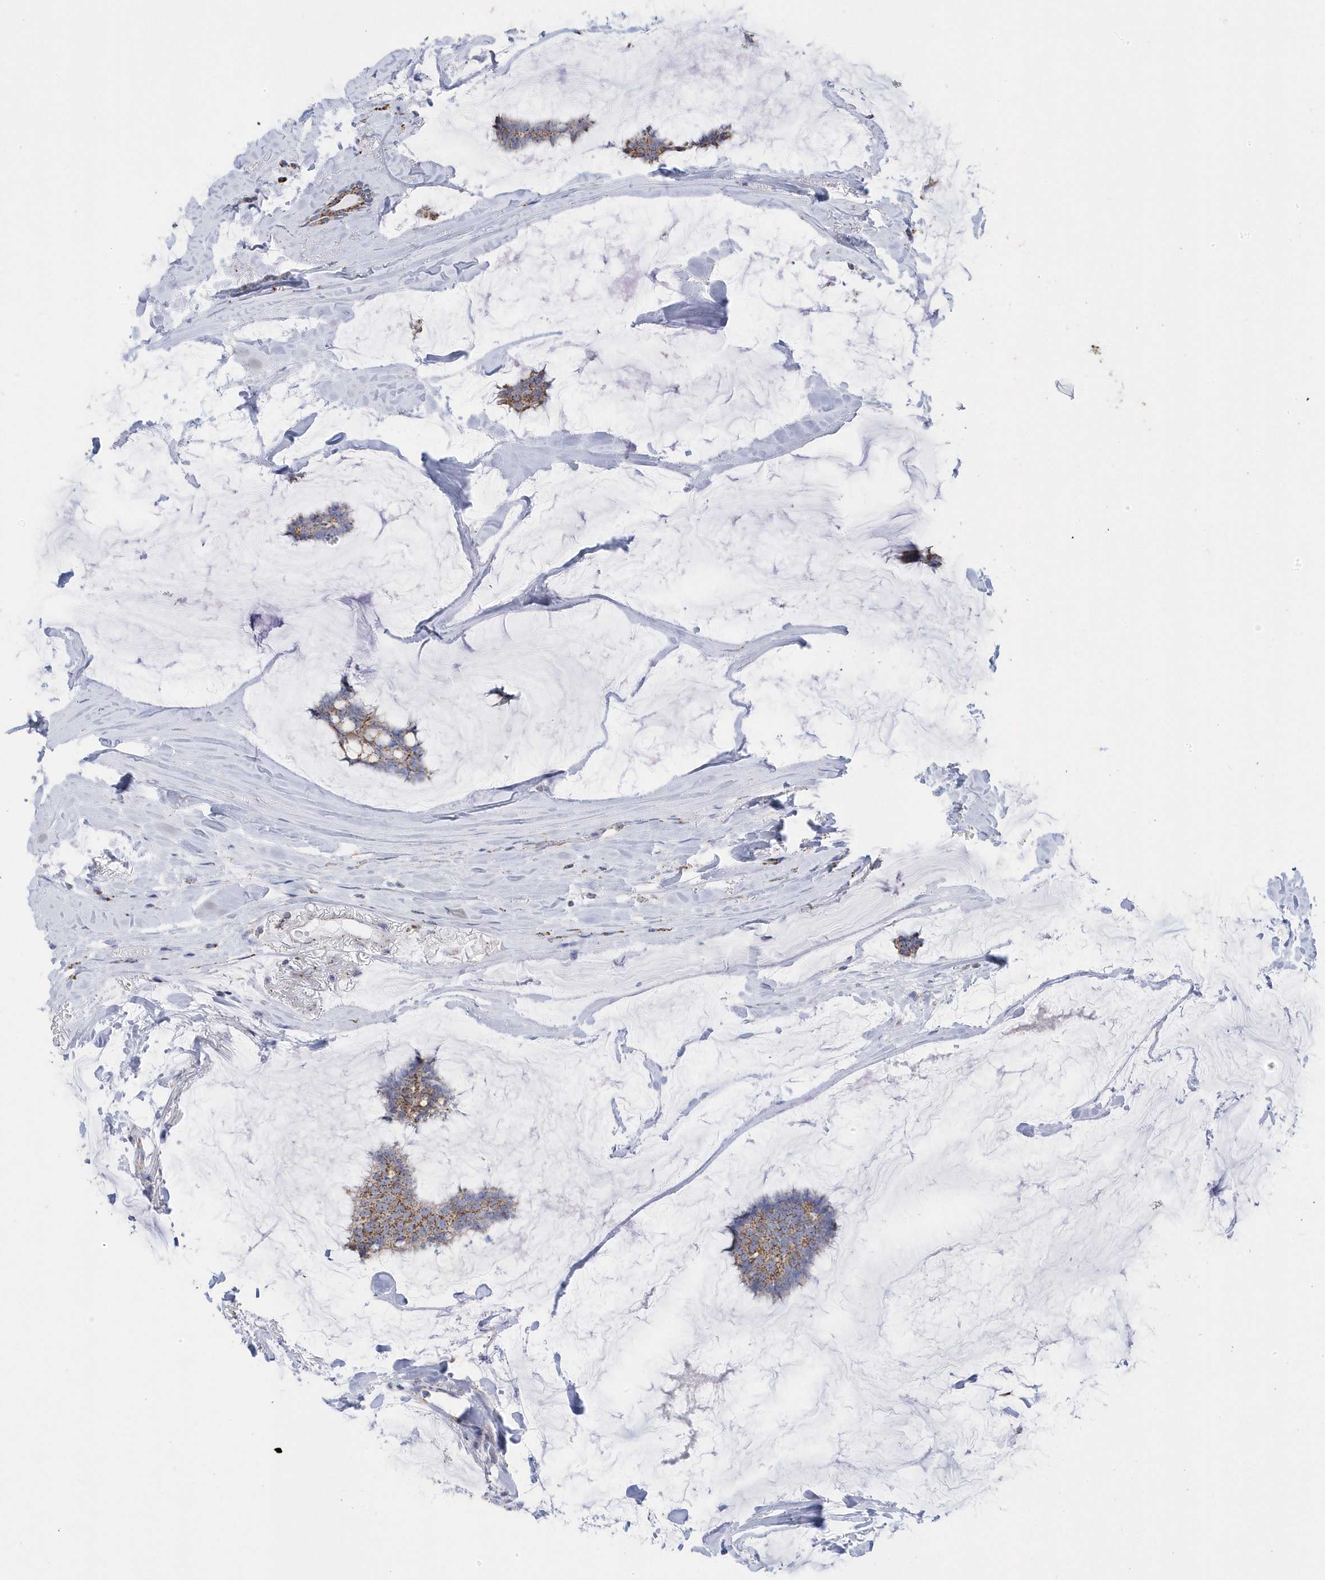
{"staining": {"intensity": "moderate", "quantity": ">75%", "location": "cytoplasmic/membranous"}, "tissue": "breast cancer", "cell_type": "Tumor cells", "image_type": "cancer", "snomed": [{"axis": "morphology", "description": "Duct carcinoma"}, {"axis": "topography", "description": "Breast"}], "caption": "Brown immunohistochemical staining in human breast infiltrating ductal carcinoma exhibits moderate cytoplasmic/membranous positivity in about >75% of tumor cells.", "gene": "GTPBP8", "patient": {"sex": "female", "age": 93}}